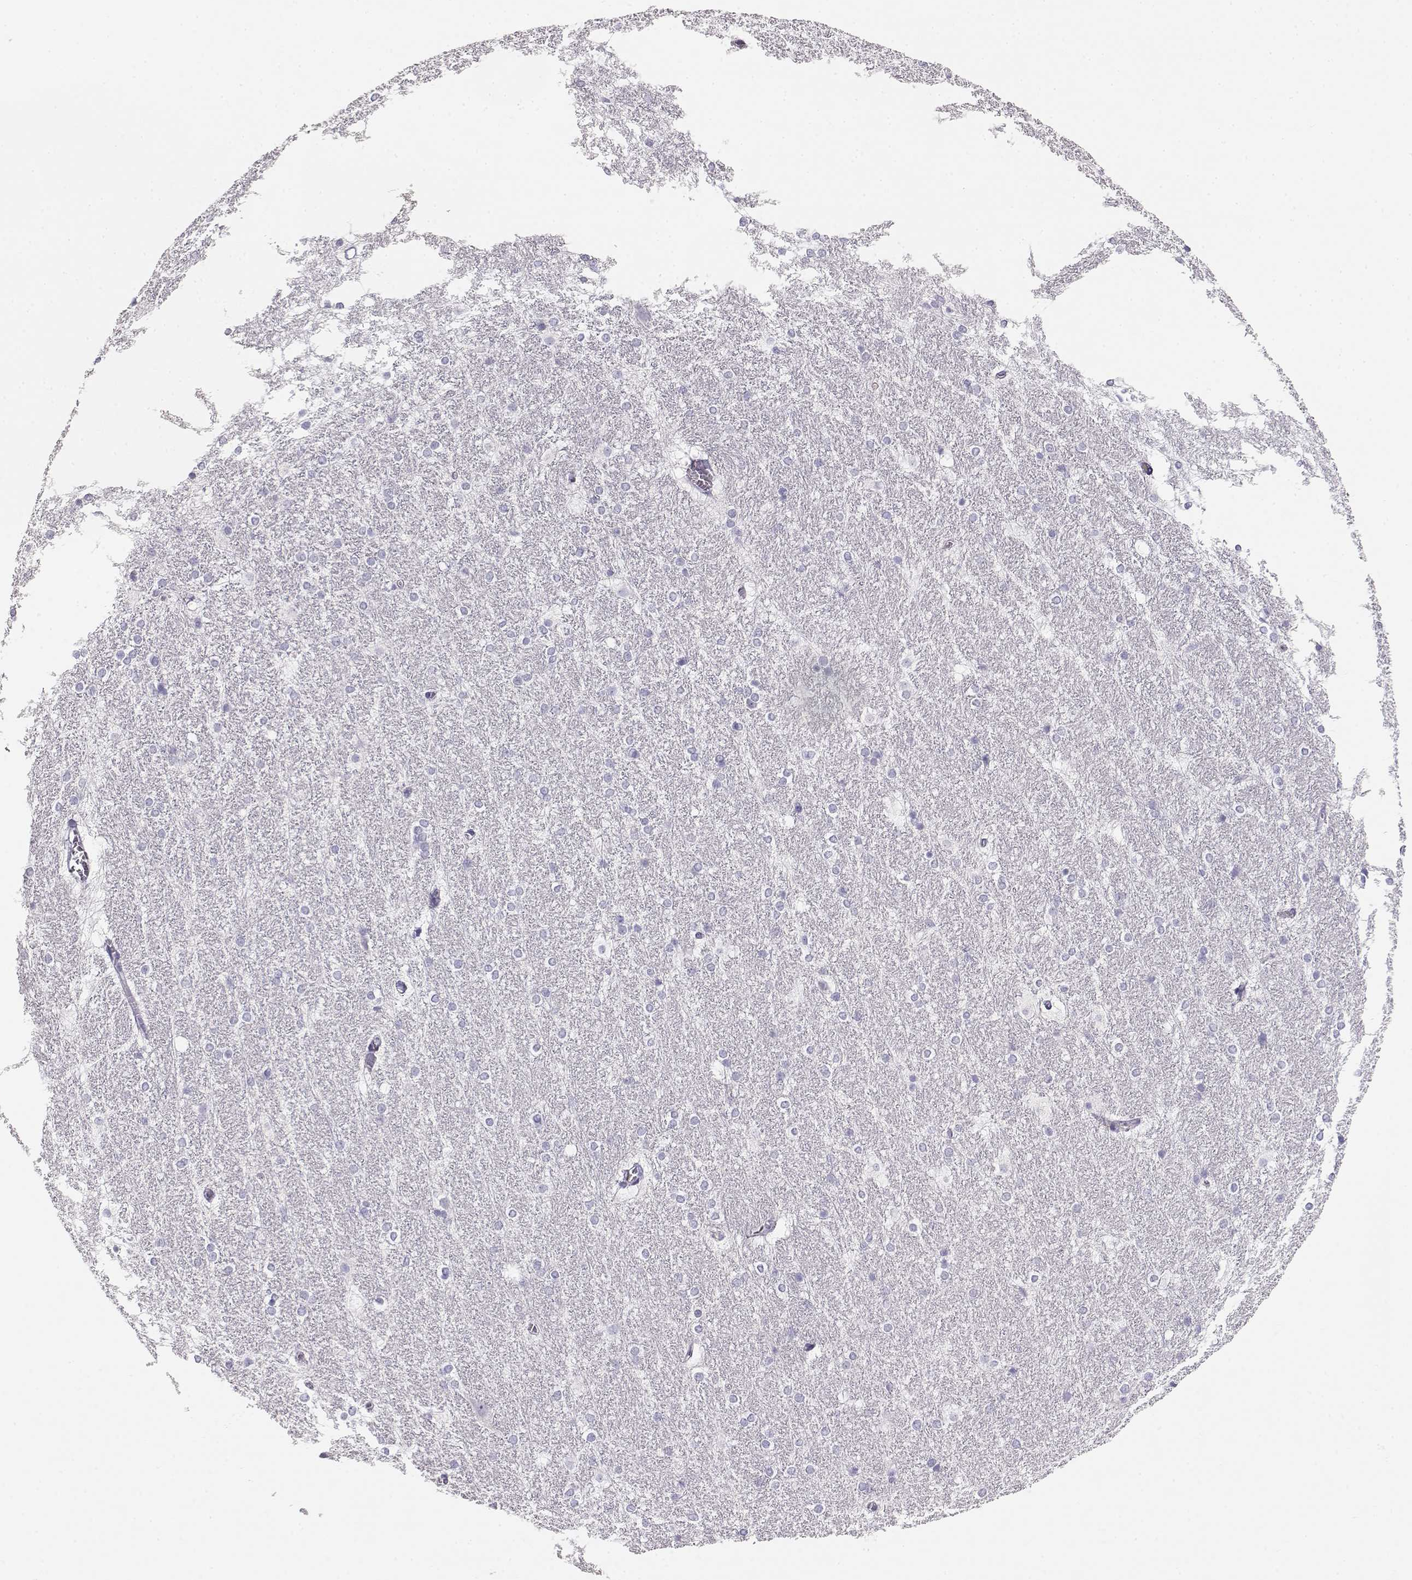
{"staining": {"intensity": "negative", "quantity": "none", "location": "none"}, "tissue": "hippocampus", "cell_type": "Glial cells", "image_type": "normal", "snomed": [{"axis": "morphology", "description": "Normal tissue, NOS"}, {"axis": "topography", "description": "Cerebral cortex"}, {"axis": "topography", "description": "Hippocampus"}], "caption": "Immunohistochemical staining of benign hippocampus demonstrates no significant expression in glial cells. Brightfield microscopy of IHC stained with DAB (brown) and hematoxylin (blue), captured at high magnification.", "gene": "GPR174", "patient": {"sex": "female", "age": 19}}